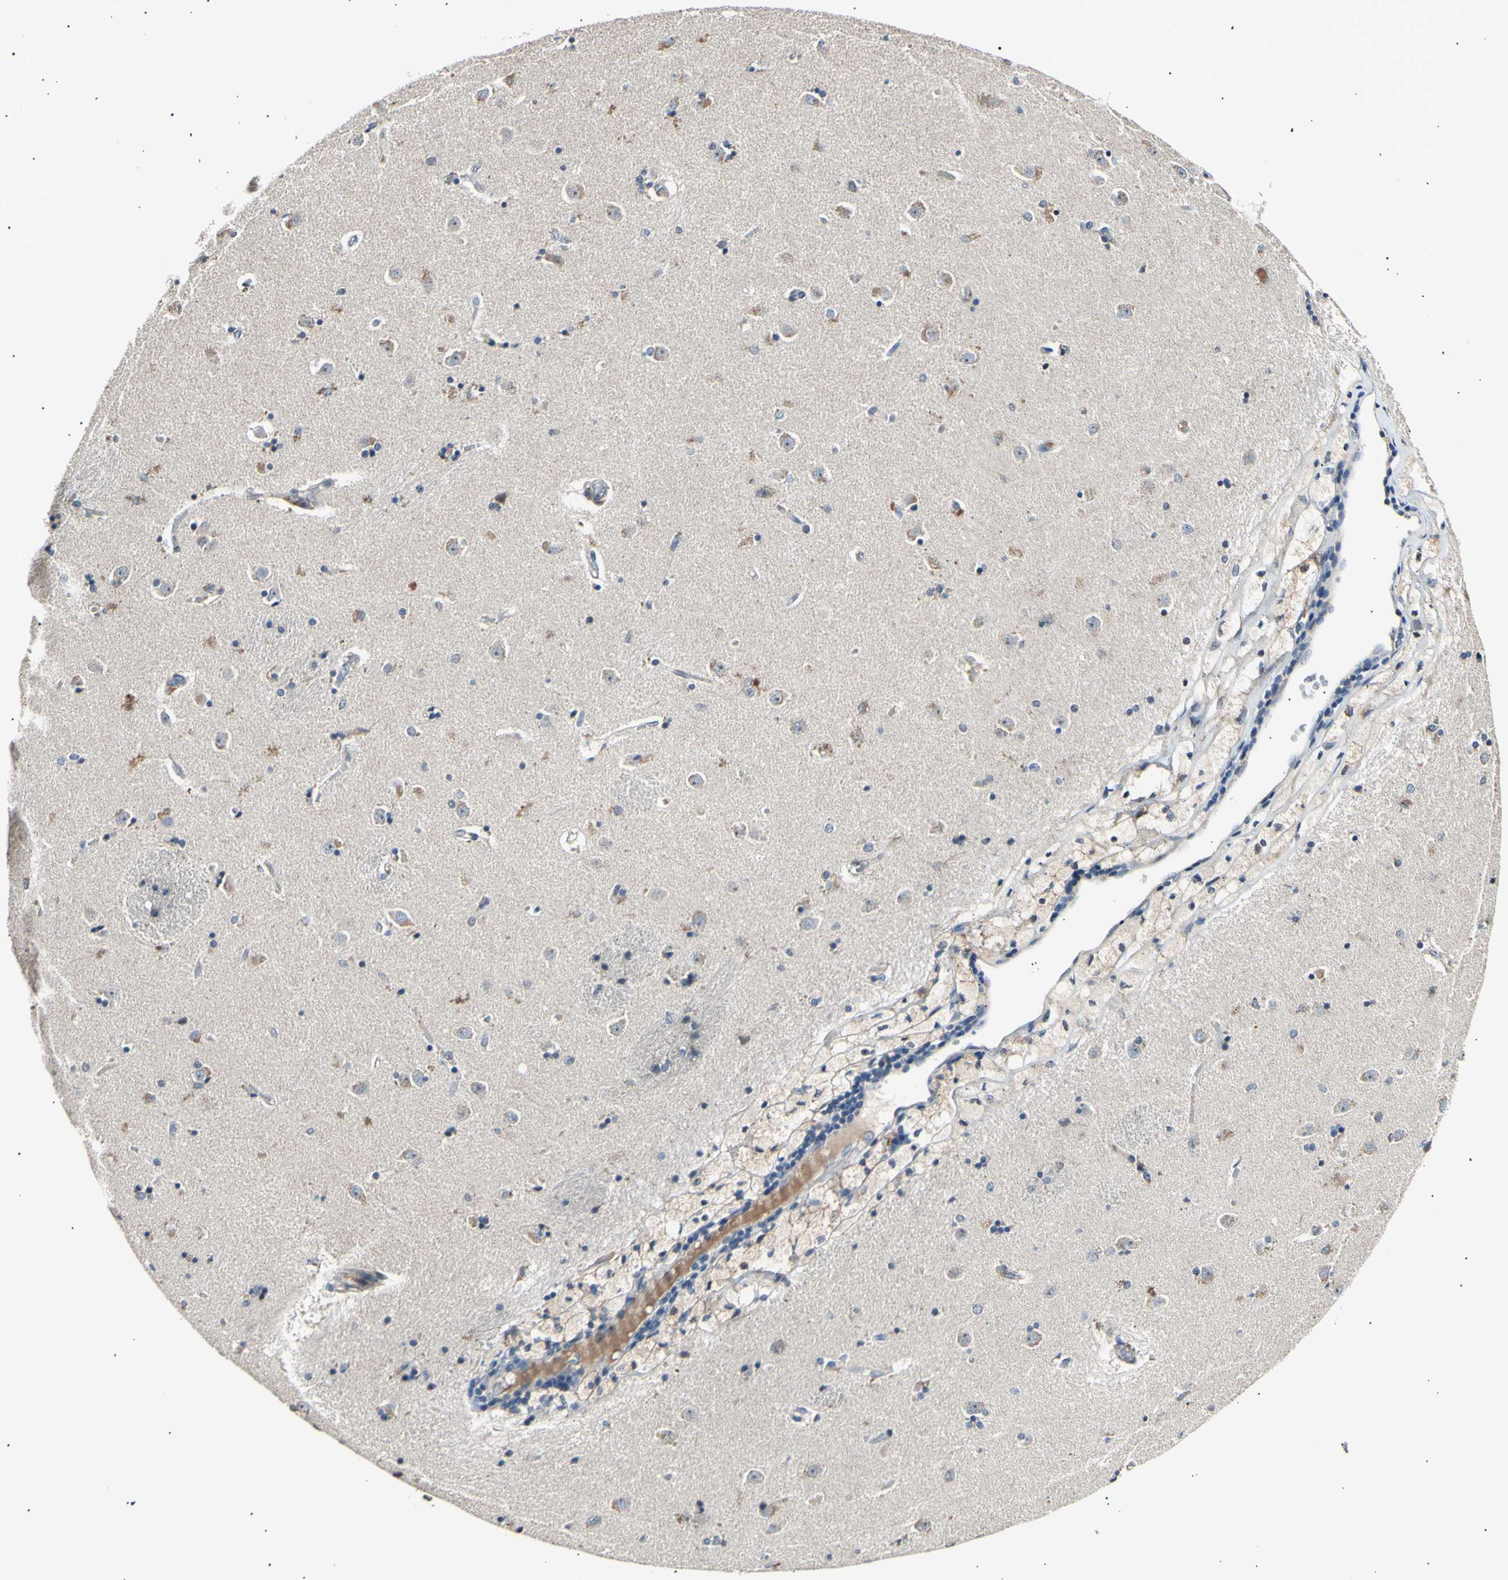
{"staining": {"intensity": "negative", "quantity": "none", "location": "none"}, "tissue": "caudate", "cell_type": "Glial cells", "image_type": "normal", "snomed": [{"axis": "morphology", "description": "Normal tissue, NOS"}, {"axis": "topography", "description": "Lateral ventricle wall"}], "caption": "IHC photomicrograph of benign caudate stained for a protein (brown), which demonstrates no positivity in glial cells.", "gene": "ITGA6", "patient": {"sex": "female", "age": 54}}